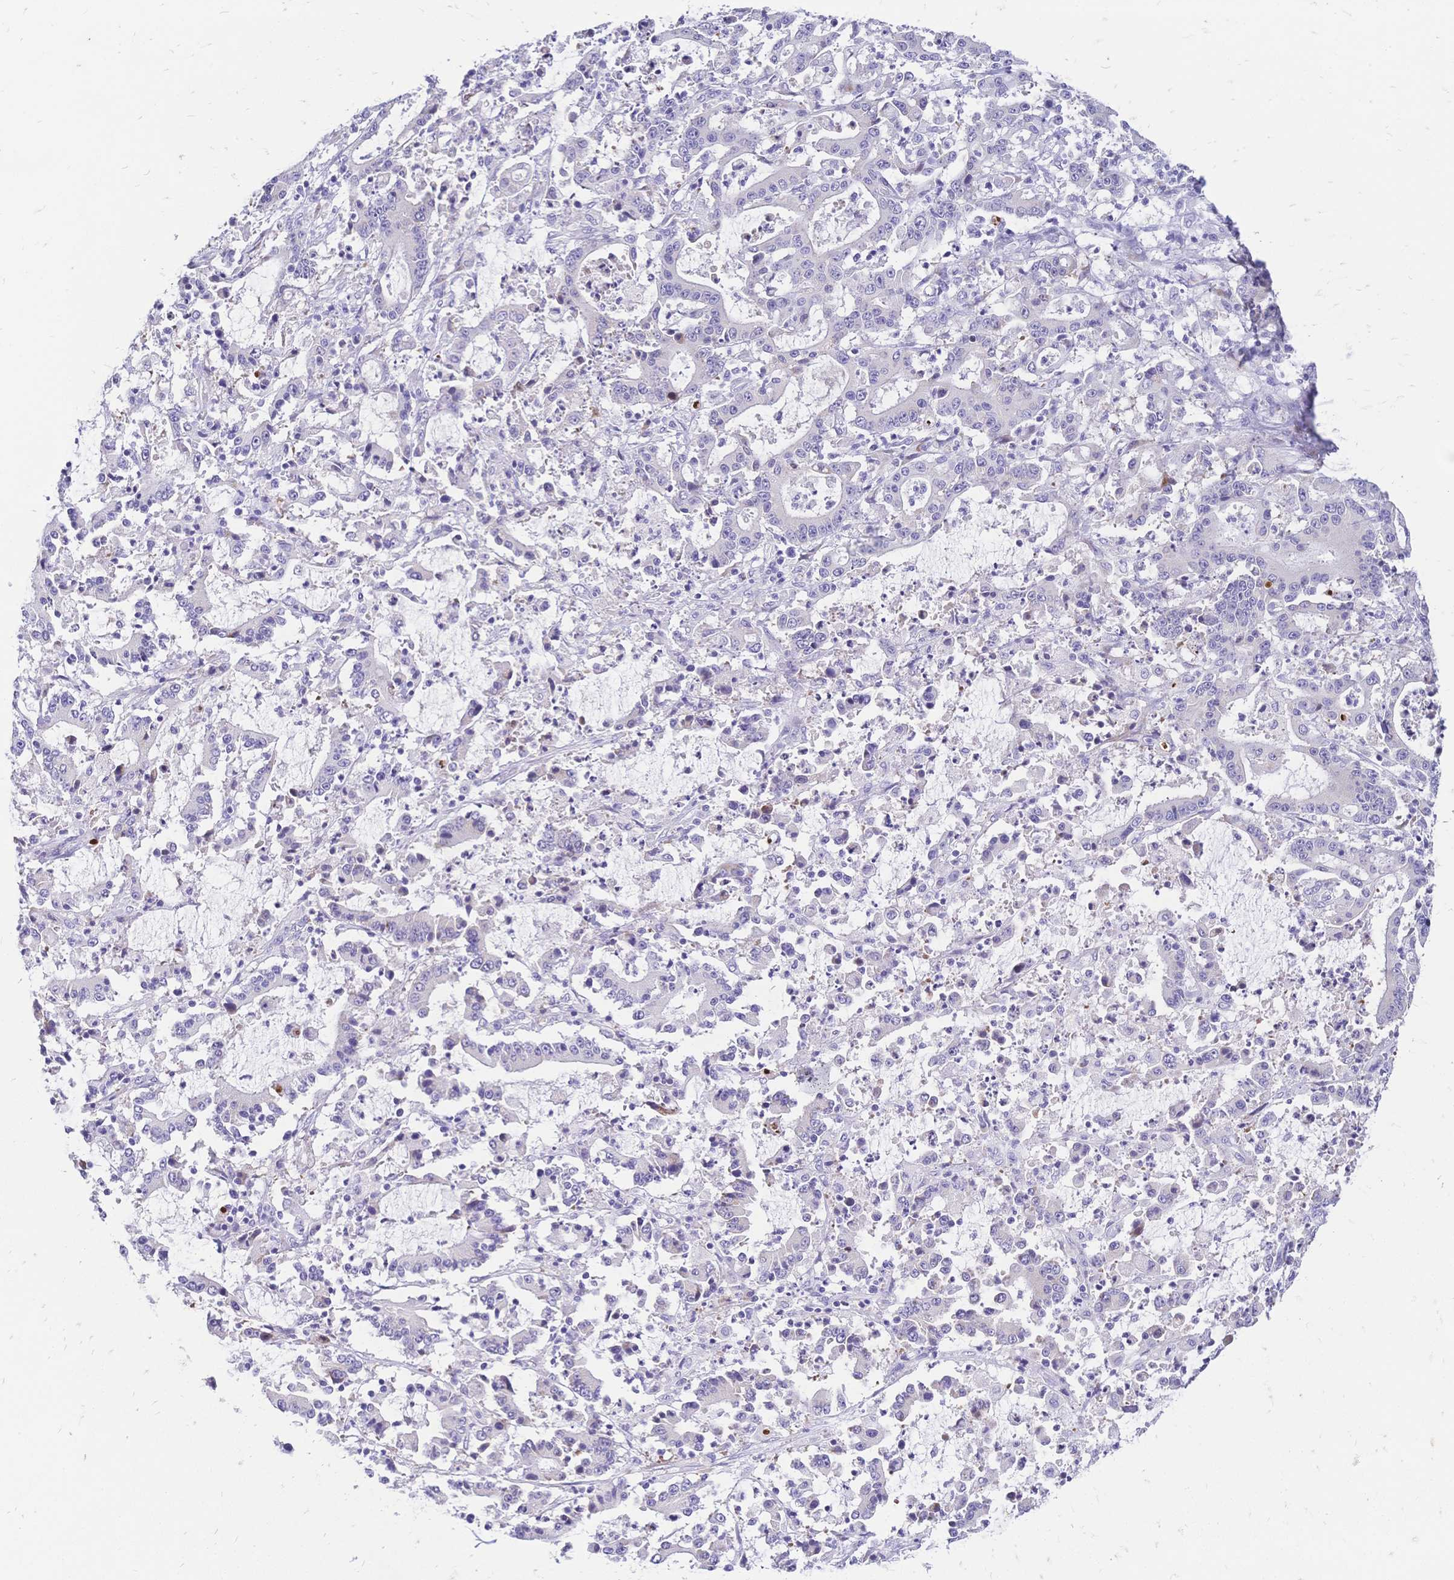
{"staining": {"intensity": "negative", "quantity": "none", "location": "none"}, "tissue": "stomach cancer", "cell_type": "Tumor cells", "image_type": "cancer", "snomed": [{"axis": "morphology", "description": "Adenocarcinoma, NOS"}, {"axis": "topography", "description": "Stomach, upper"}], "caption": "Immunohistochemical staining of stomach cancer (adenocarcinoma) exhibits no significant staining in tumor cells.", "gene": "GRB7", "patient": {"sex": "male", "age": 68}}